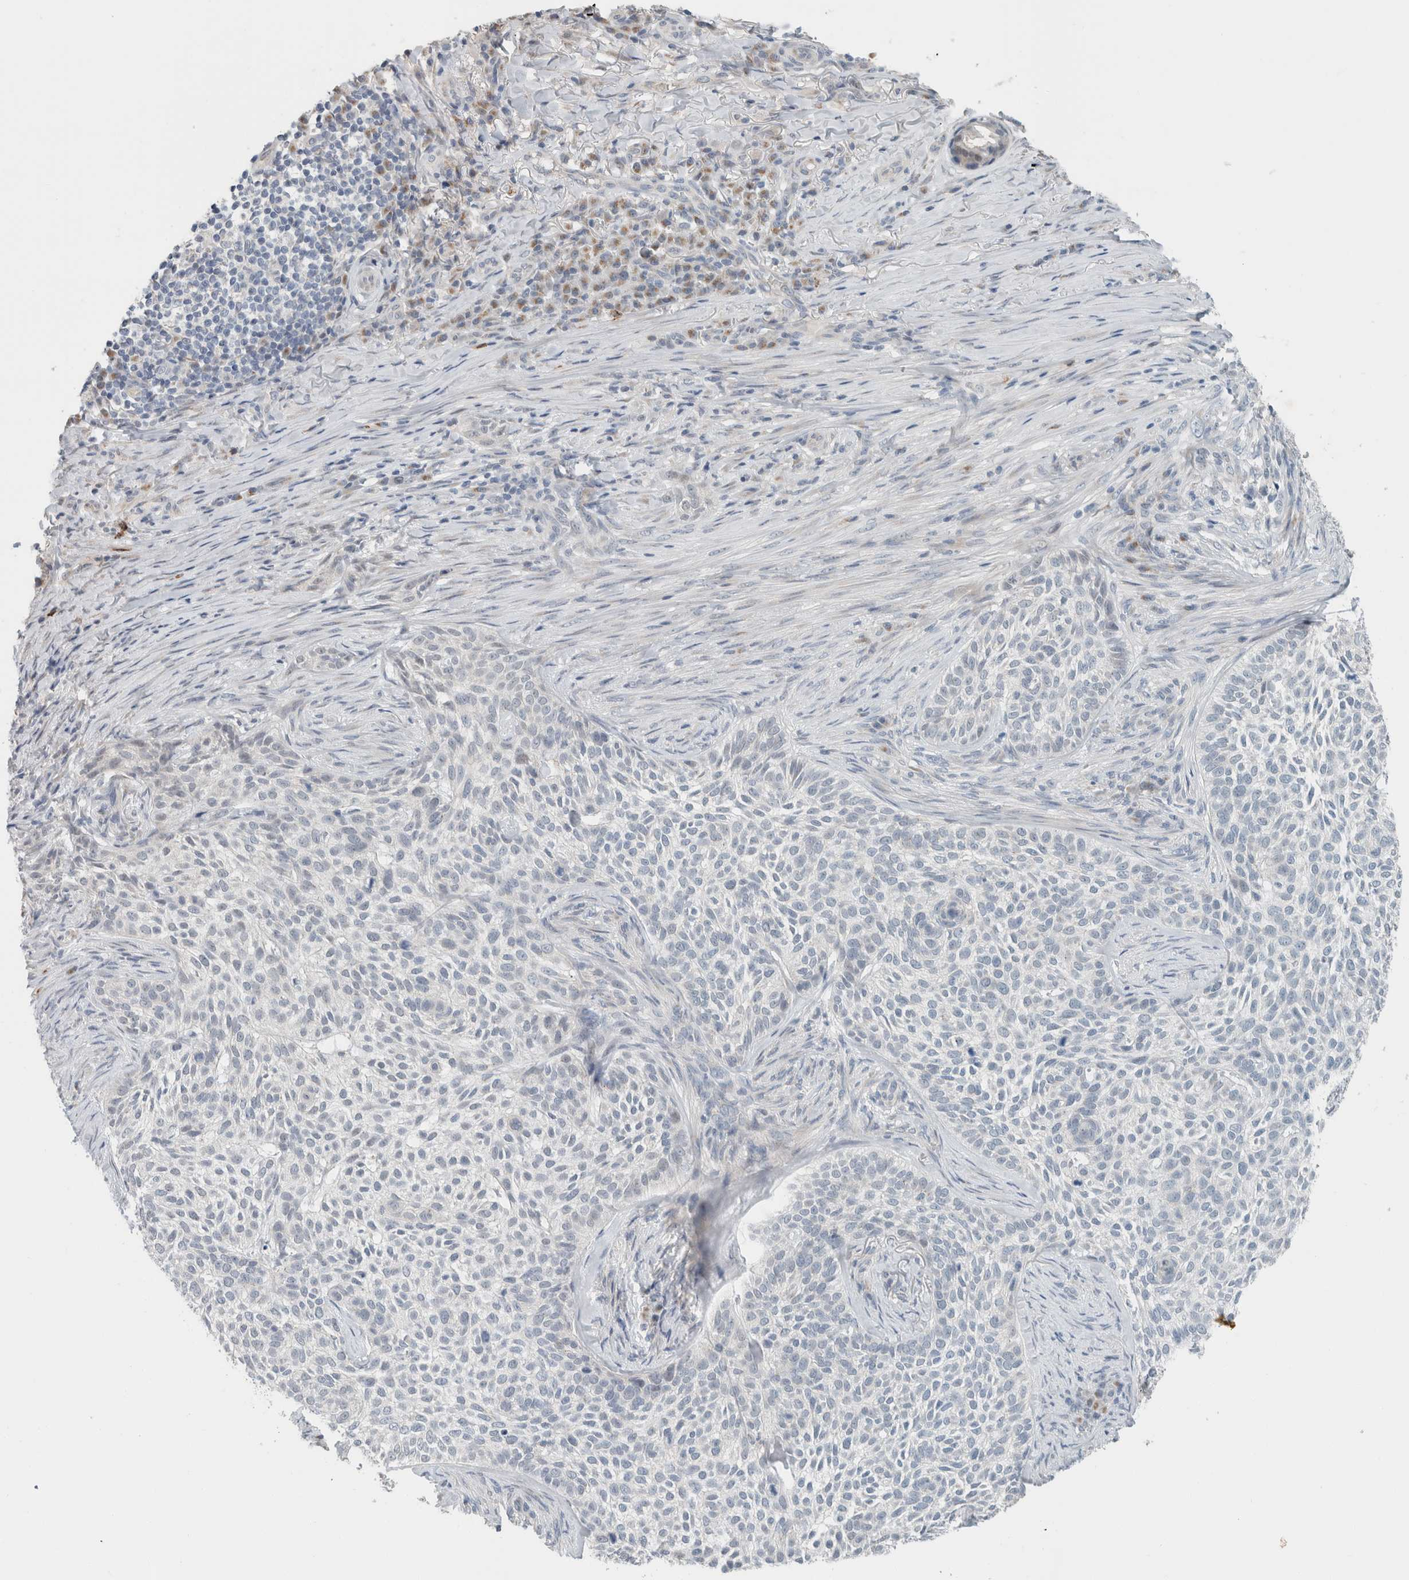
{"staining": {"intensity": "negative", "quantity": "none", "location": "none"}, "tissue": "skin cancer", "cell_type": "Tumor cells", "image_type": "cancer", "snomed": [{"axis": "morphology", "description": "Basal cell carcinoma"}, {"axis": "topography", "description": "Skin"}], "caption": "IHC histopathology image of skin basal cell carcinoma stained for a protein (brown), which shows no staining in tumor cells.", "gene": "CRAT", "patient": {"sex": "female", "age": 64}}